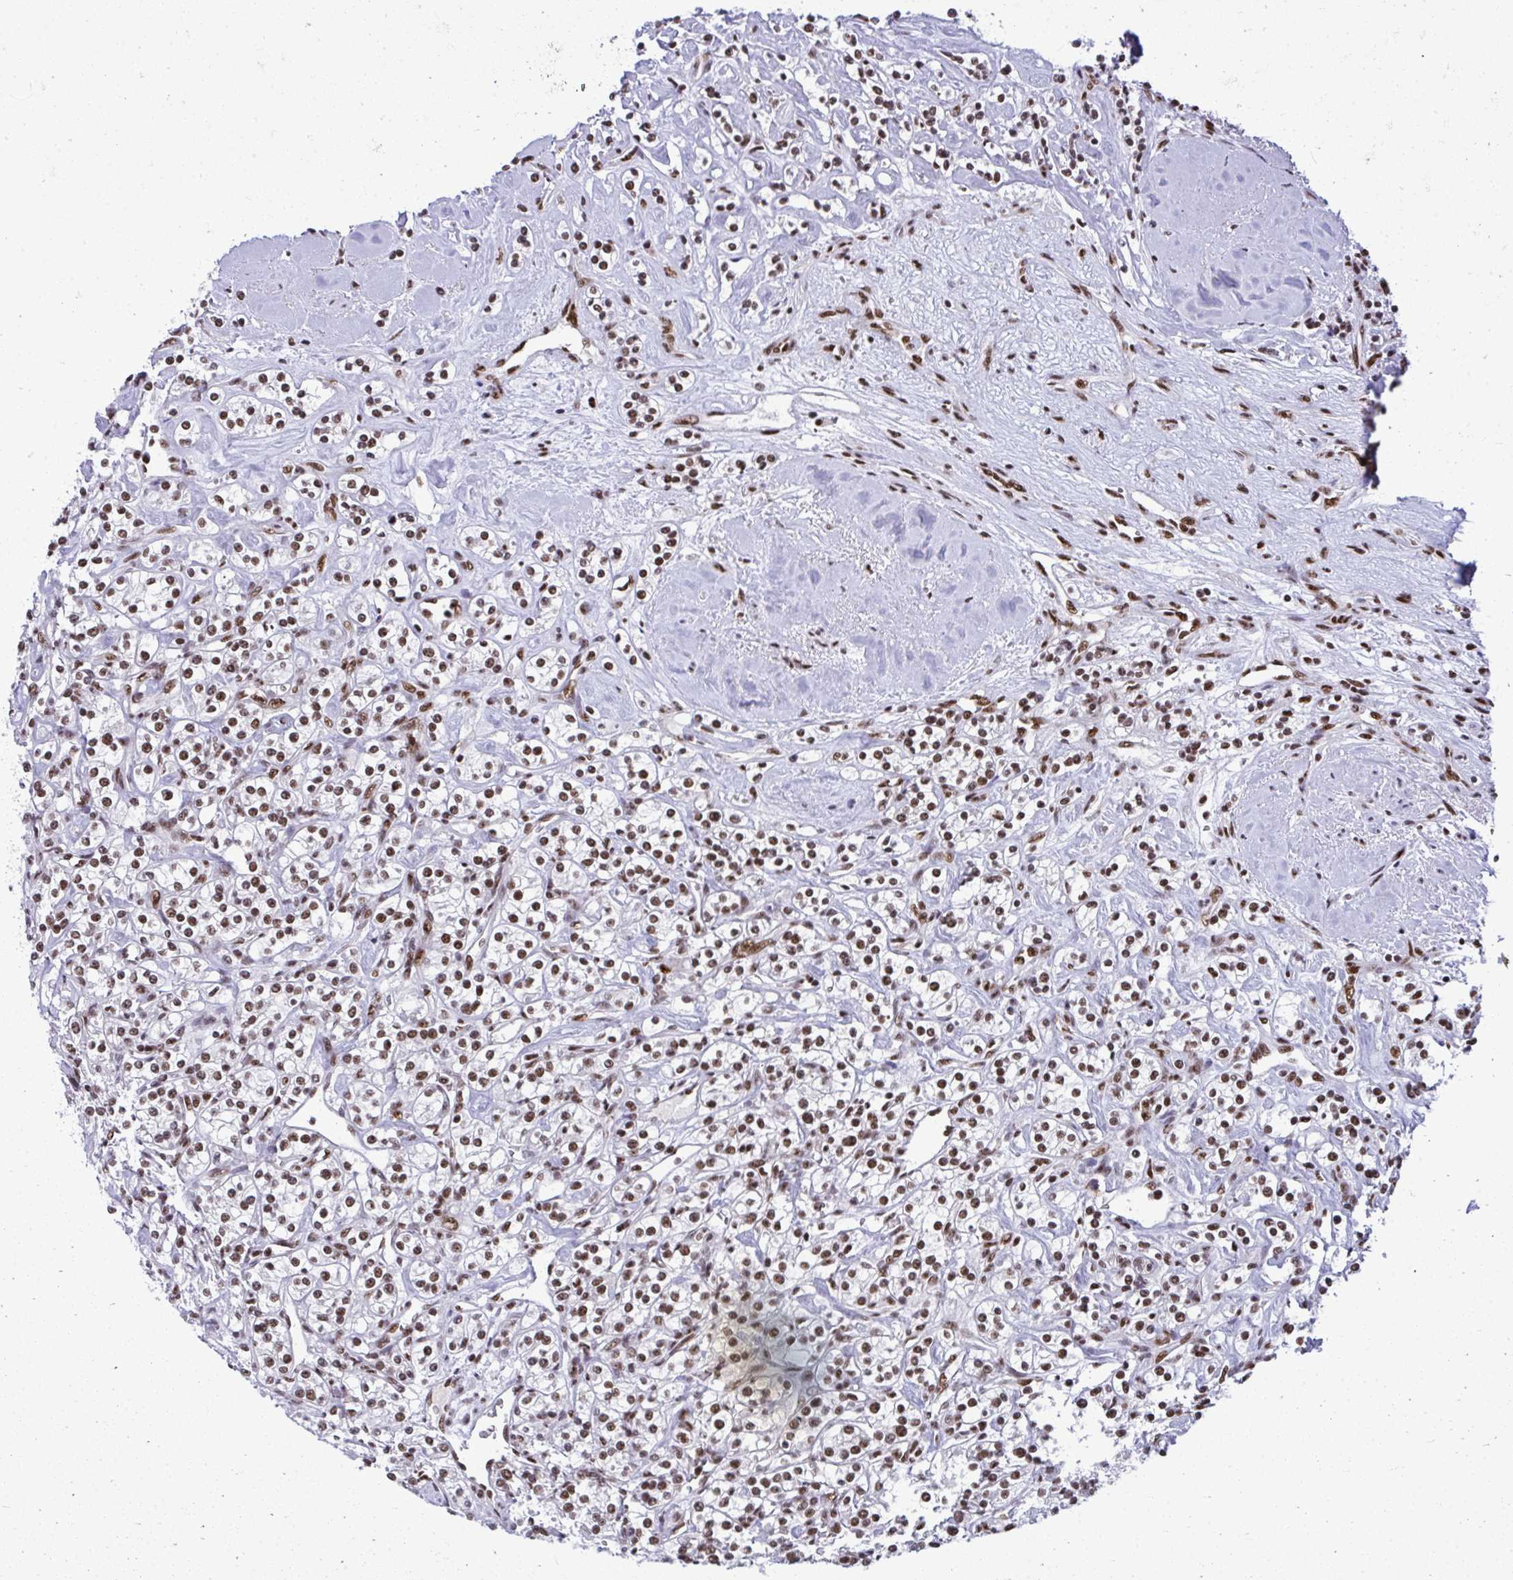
{"staining": {"intensity": "moderate", "quantity": ">75%", "location": "nuclear"}, "tissue": "renal cancer", "cell_type": "Tumor cells", "image_type": "cancer", "snomed": [{"axis": "morphology", "description": "Adenocarcinoma, NOS"}, {"axis": "topography", "description": "Kidney"}], "caption": "Approximately >75% of tumor cells in renal cancer (adenocarcinoma) reveal moderate nuclear protein staining as visualized by brown immunohistochemical staining.", "gene": "PRPF19", "patient": {"sex": "male", "age": 77}}